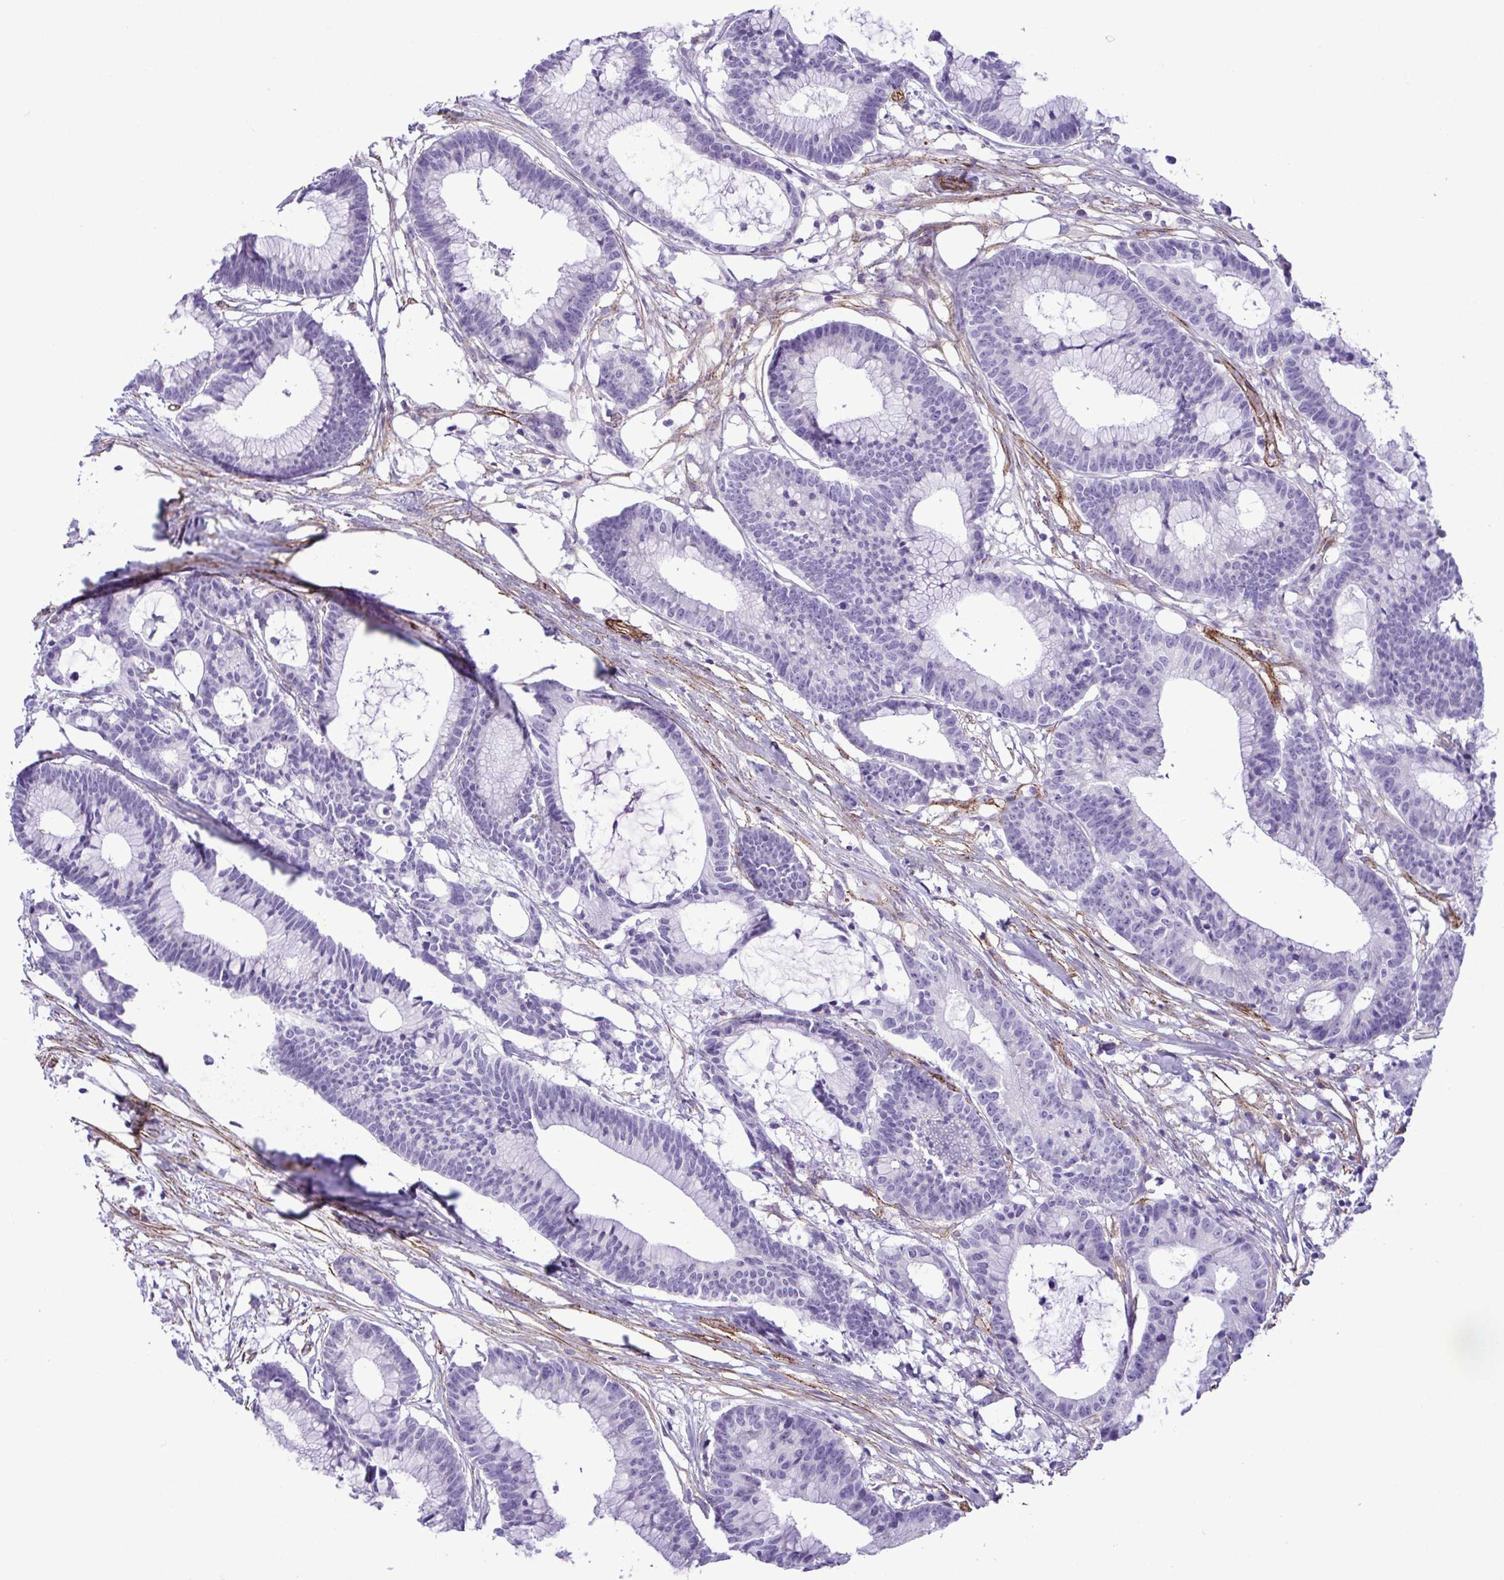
{"staining": {"intensity": "negative", "quantity": "none", "location": "none"}, "tissue": "colorectal cancer", "cell_type": "Tumor cells", "image_type": "cancer", "snomed": [{"axis": "morphology", "description": "Adenocarcinoma, NOS"}, {"axis": "topography", "description": "Colon"}], "caption": "Colorectal adenocarcinoma was stained to show a protein in brown. There is no significant staining in tumor cells.", "gene": "SYNPO2L", "patient": {"sex": "female", "age": 78}}